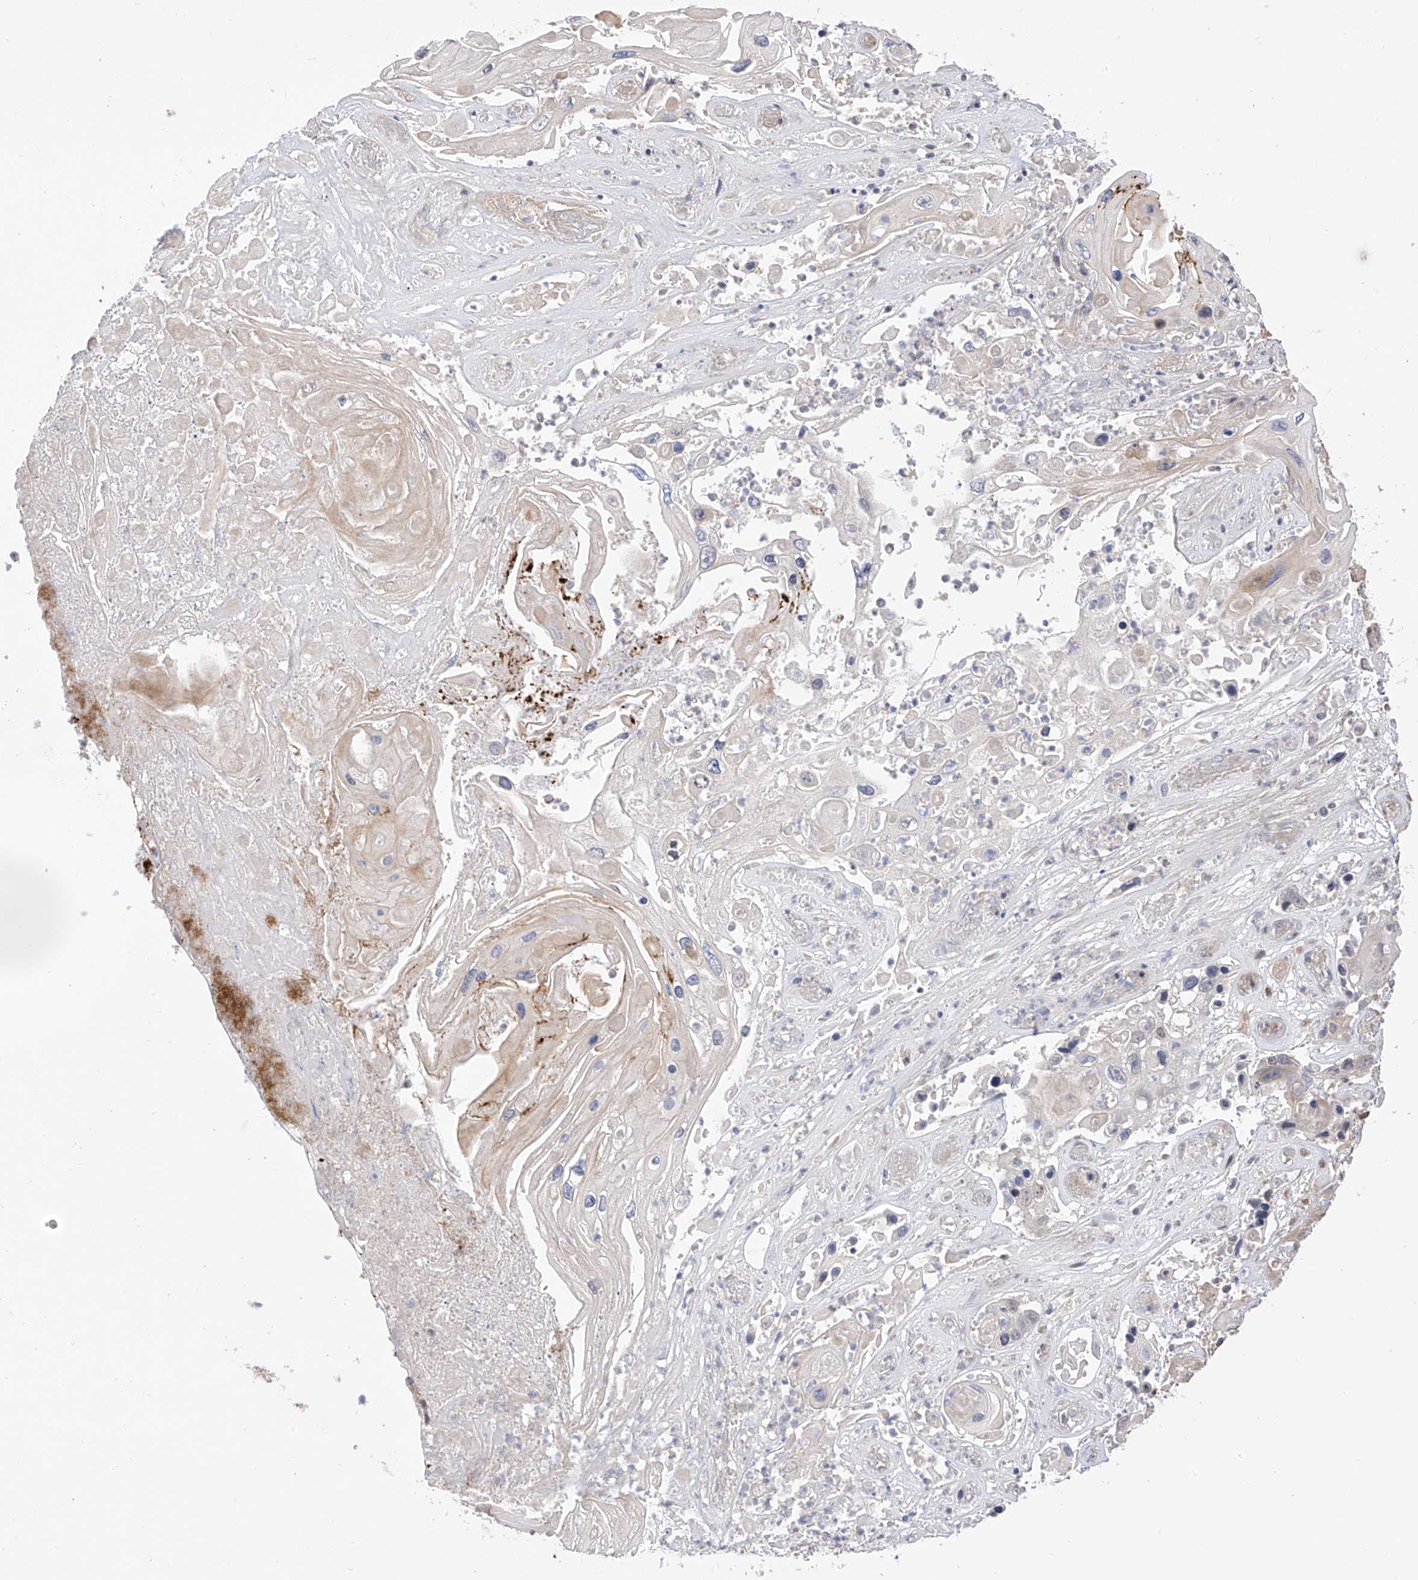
{"staining": {"intensity": "negative", "quantity": "none", "location": "none"}, "tissue": "skin cancer", "cell_type": "Tumor cells", "image_type": "cancer", "snomed": [{"axis": "morphology", "description": "Squamous cell carcinoma, NOS"}, {"axis": "topography", "description": "Skin"}], "caption": "Tumor cells show no significant protein positivity in skin cancer.", "gene": "LATS1", "patient": {"sex": "male", "age": 55}}